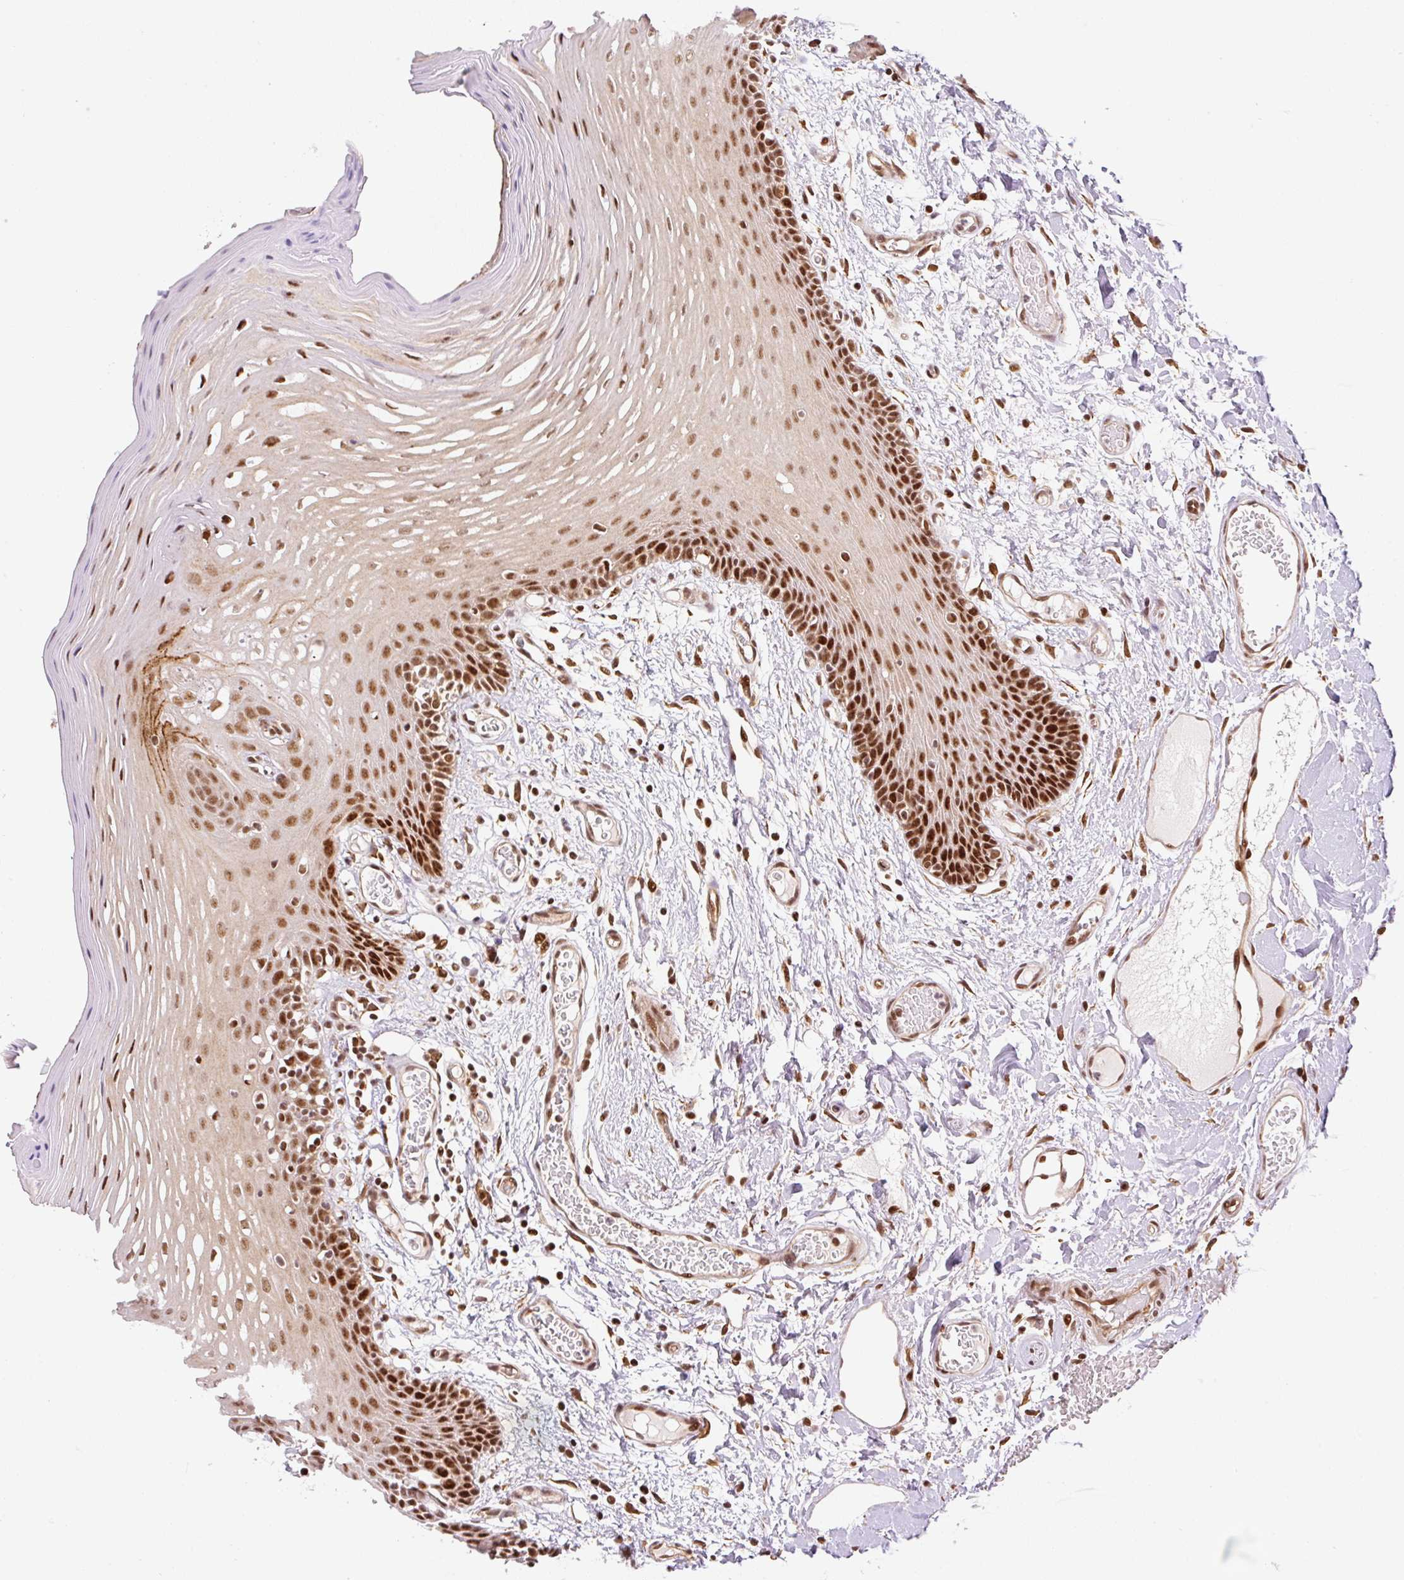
{"staining": {"intensity": "strong", "quantity": ">75%", "location": "nuclear"}, "tissue": "oral mucosa", "cell_type": "Squamous epithelial cells", "image_type": "normal", "snomed": [{"axis": "morphology", "description": "Normal tissue, NOS"}, {"axis": "topography", "description": "Oral tissue"}, {"axis": "topography", "description": "Tounge, NOS"}], "caption": "This histopathology image demonstrates unremarkable oral mucosa stained with immunohistochemistry to label a protein in brown. The nuclear of squamous epithelial cells show strong positivity for the protein. Nuclei are counter-stained blue.", "gene": "INTS8", "patient": {"sex": "female", "age": 60}}